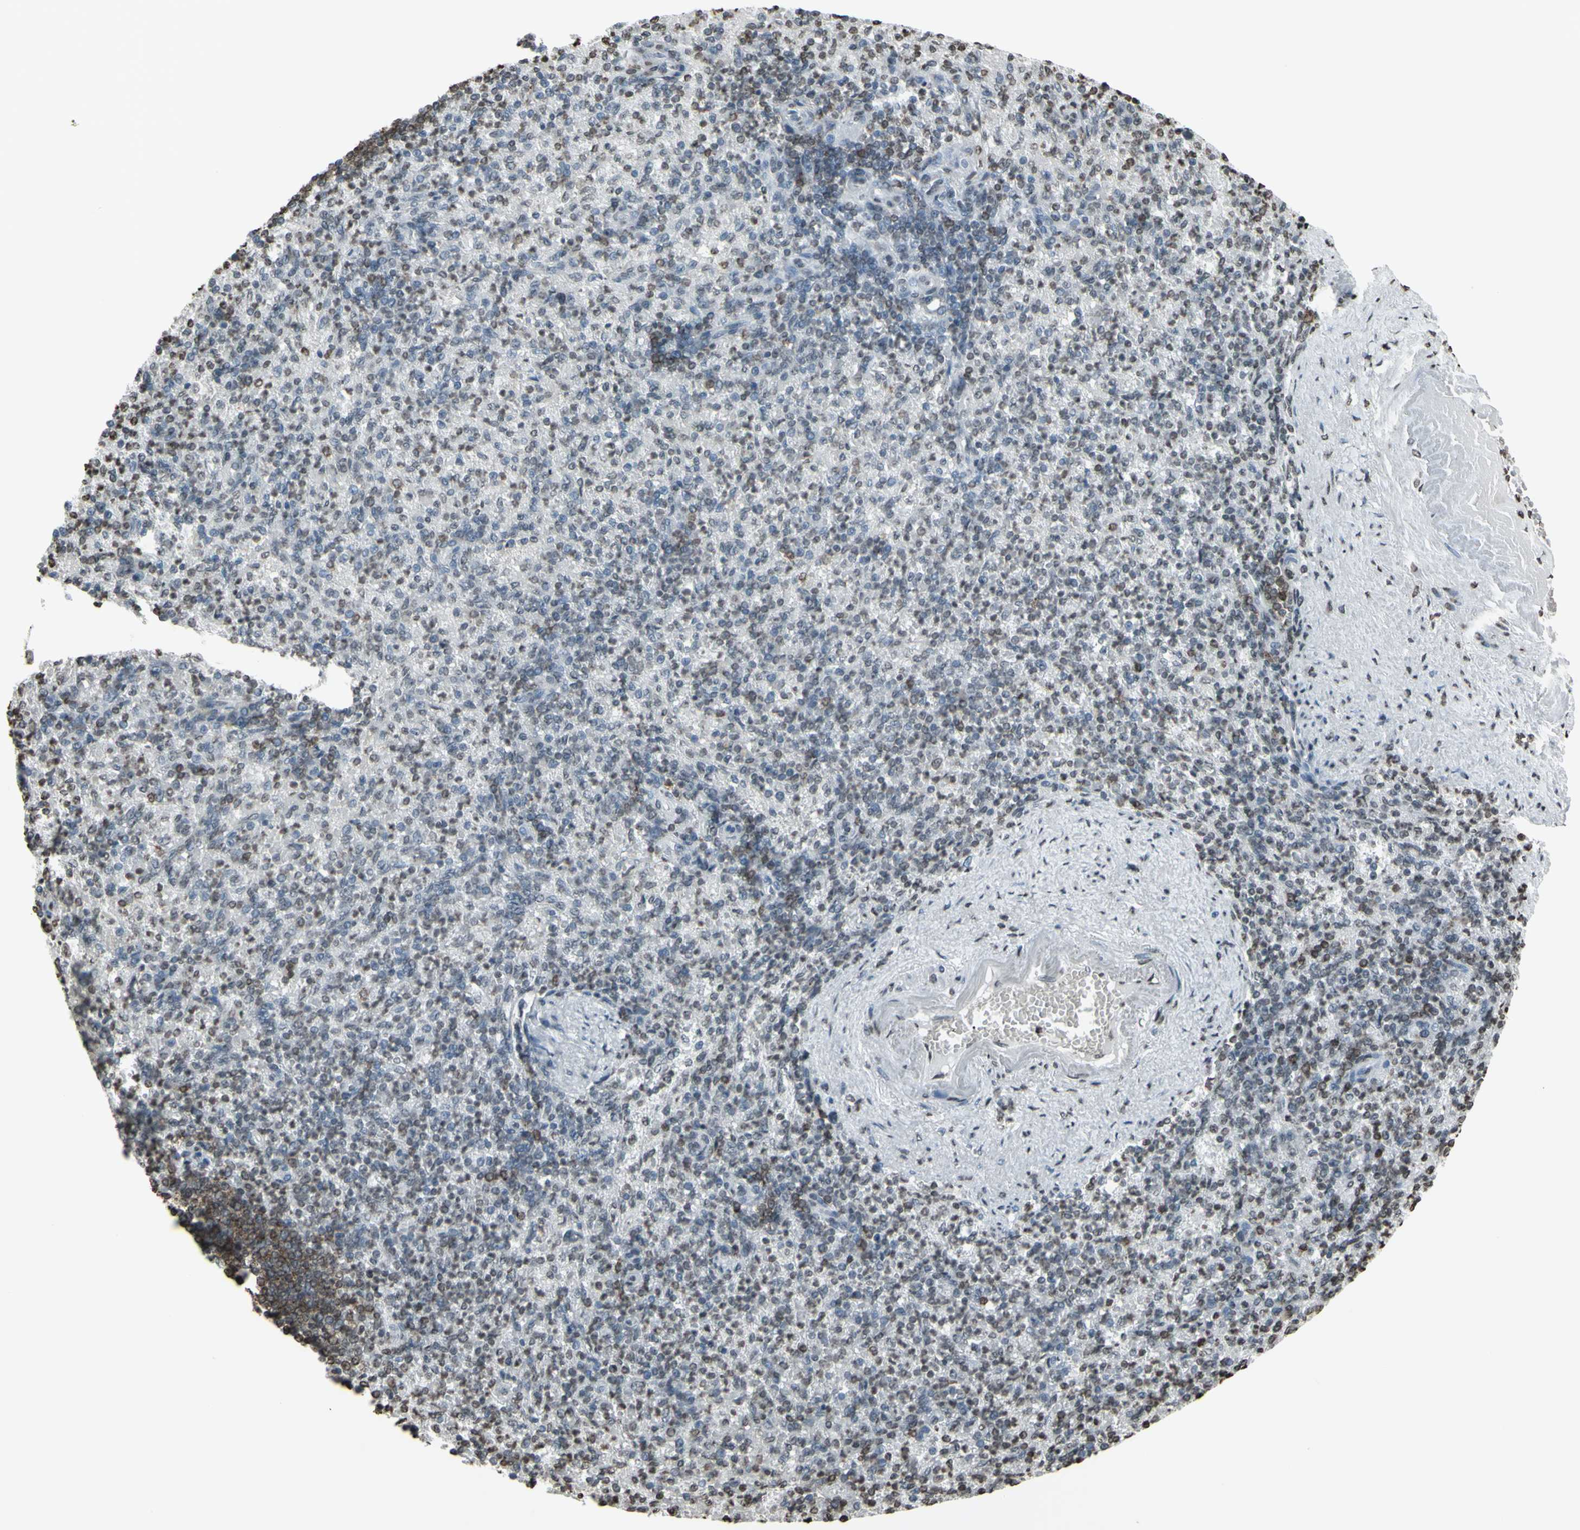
{"staining": {"intensity": "strong", "quantity": "<25%", "location": "cytoplasmic/membranous"}, "tissue": "spleen", "cell_type": "Cells in red pulp", "image_type": "normal", "snomed": [{"axis": "morphology", "description": "Normal tissue, NOS"}, {"axis": "topography", "description": "Spleen"}], "caption": "Benign spleen displays strong cytoplasmic/membranous positivity in about <25% of cells in red pulp, visualized by immunohistochemistry. The staining is performed using DAB (3,3'-diaminobenzidine) brown chromogen to label protein expression. The nuclei are counter-stained blue using hematoxylin.", "gene": "CD79B", "patient": {"sex": "female", "age": 74}}